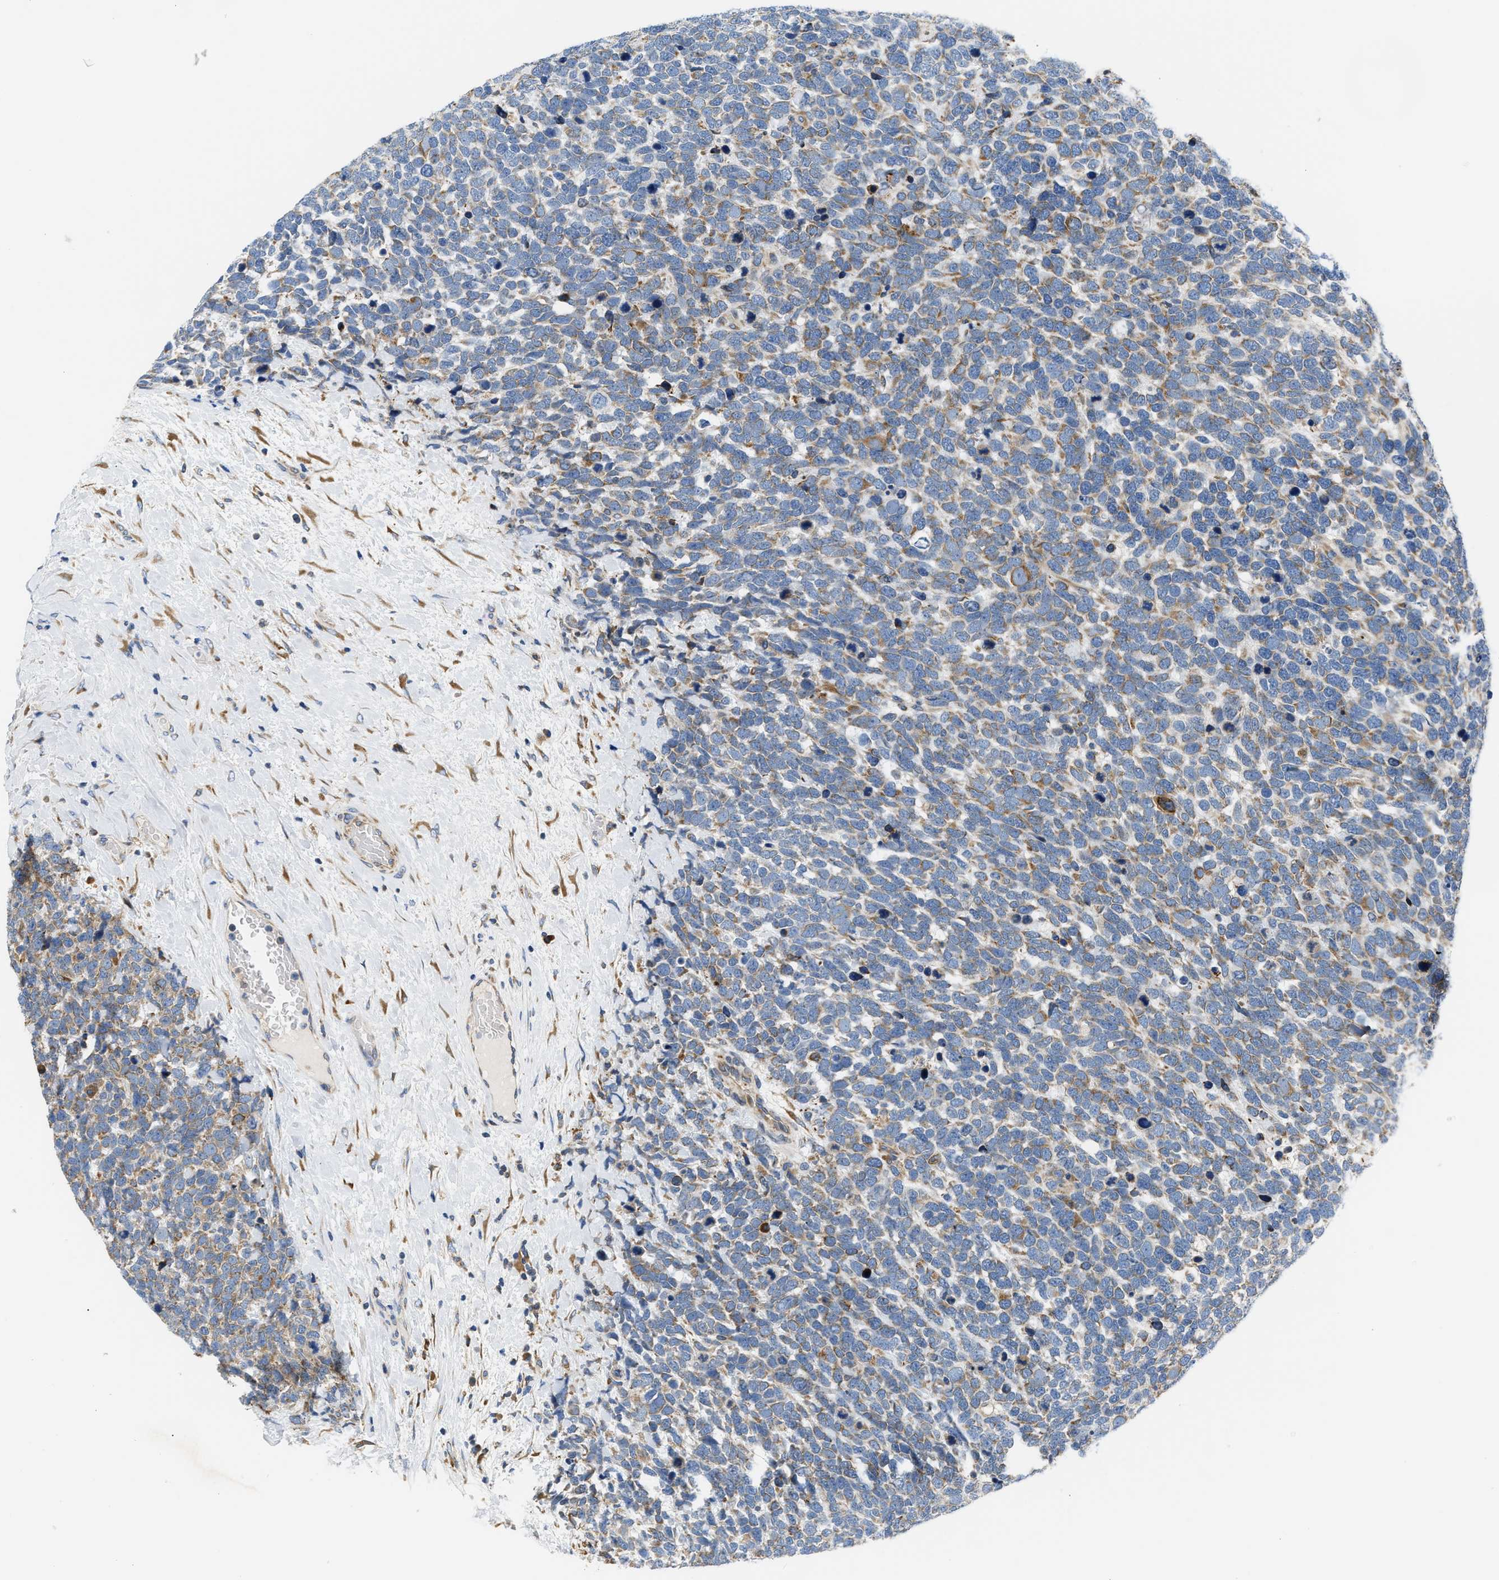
{"staining": {"intensity": "moderate", "quantity": "25%-75%", "location": "cytoplasmic/membranous"}, "tissue": "urothelial cancer", "cell_type": "Tumor cells", "image_type": "cancer", "snomed": [{"axis": "morphology", "description": "Urothelial carcinoma, High grade"}, {"axis": "topography", "description": "Urinary bladder"}], "caption": "DAB (3,3'-diaminobenzidine) immunohistochemical staining of human urothelial cancer demonstrates moderate cytoplasmic/membranous protein staining in about 25%-75% of tumor cells.", "gene": "HDHD3", "patient": {"sex": "female", "age": 82}}